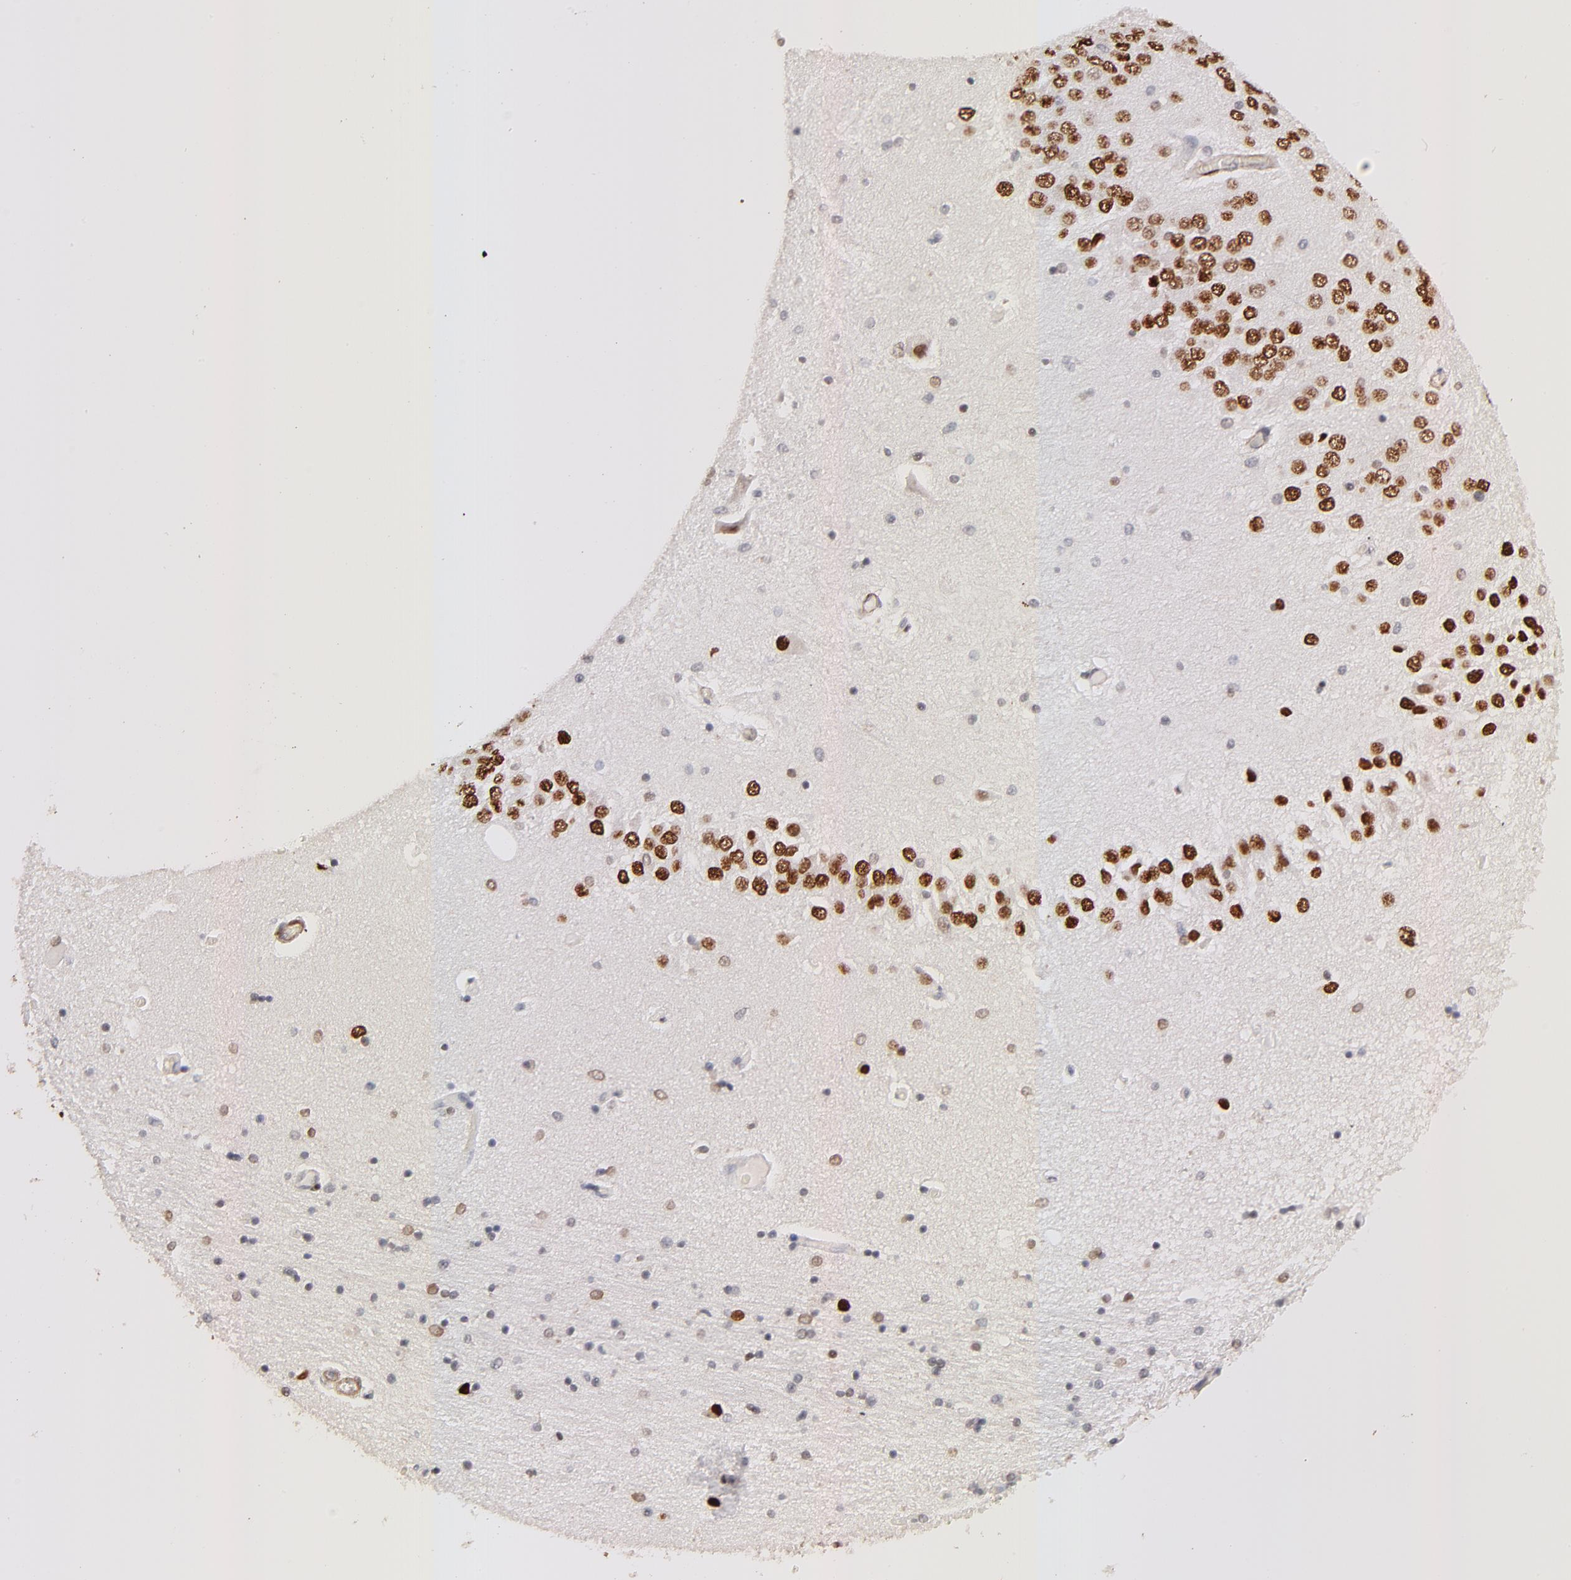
{"staining": {"intensity": "weak", "quantity": "<25%", "location": "nuclear"}, "tissue": "hippocampus", "cell_type": "Glial cells", "image_type": "normal", "snomed": [{"axis": "morphology", "description": "Normal tissue, NOS"}, {"axis": "topography", "description": "Hippocampus"}], "caption": "High power microscopy photomicrograph of an IHC image of benign hippocampus, revealing no significant expression in glial cells.", "gene": "ZFP92", "patient": {"sex": "female", "age": 54}}